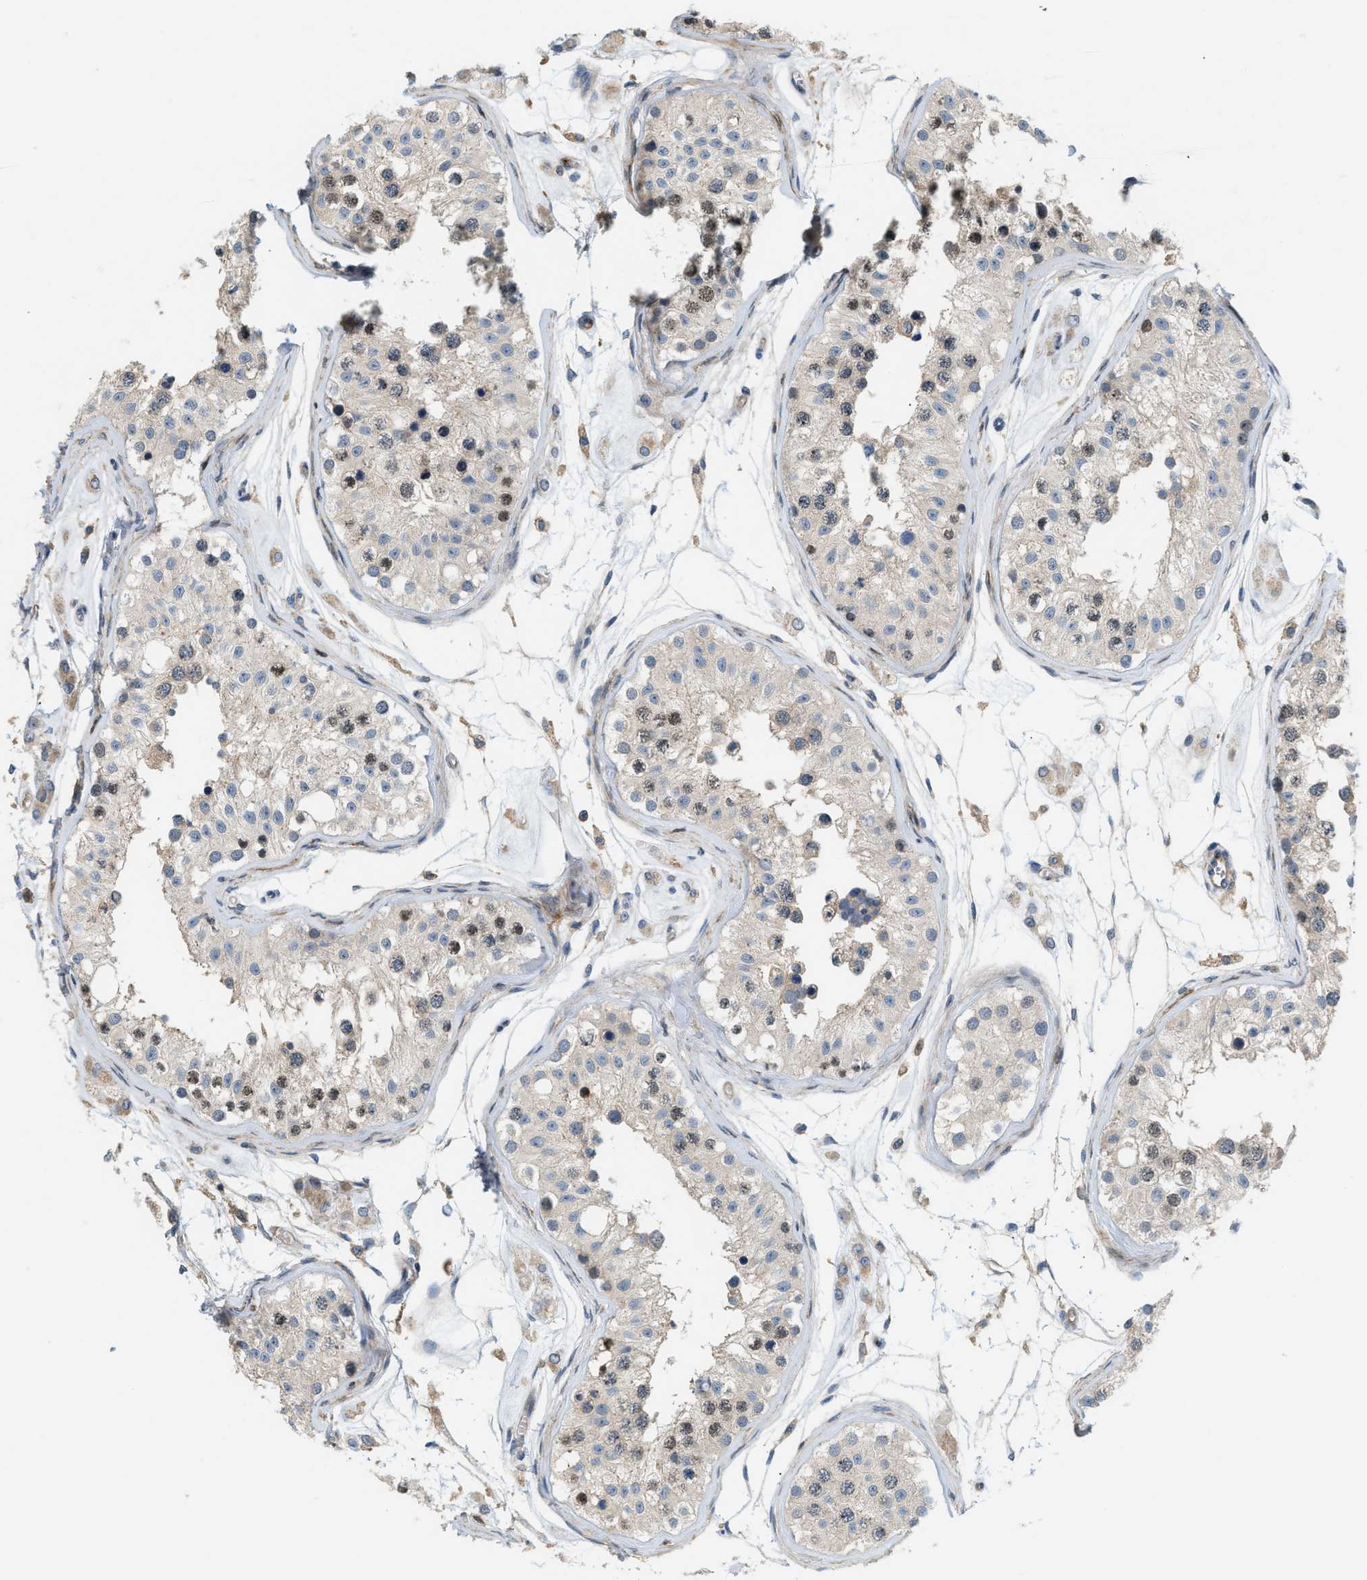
{"staining": {"intensity": "strong", "quantity": "25%-75%", "location": "cytoplasmic/membranous,nuclear"}, "tissue": "testis", "cell_type": "Cells in seminiferous ducts", "image_type": "normal", "snomed": [{"axis": "morphology", "description": "Normal tissue, NOS"}, {"axis": "morphology", "description": "Adenocarcinoma, metastatic, NOS"}, {"axis": "topography", "description": "Testis"}], "caption": "Protein expression by IHC exhibits strong cytoplasmic/membranous,nuclear positivity in about 25%-75% of cells in seminiferous ducts in normal testis.", "gene": "BTN3A2", "patient": {"sex": "male", "age": 26}}